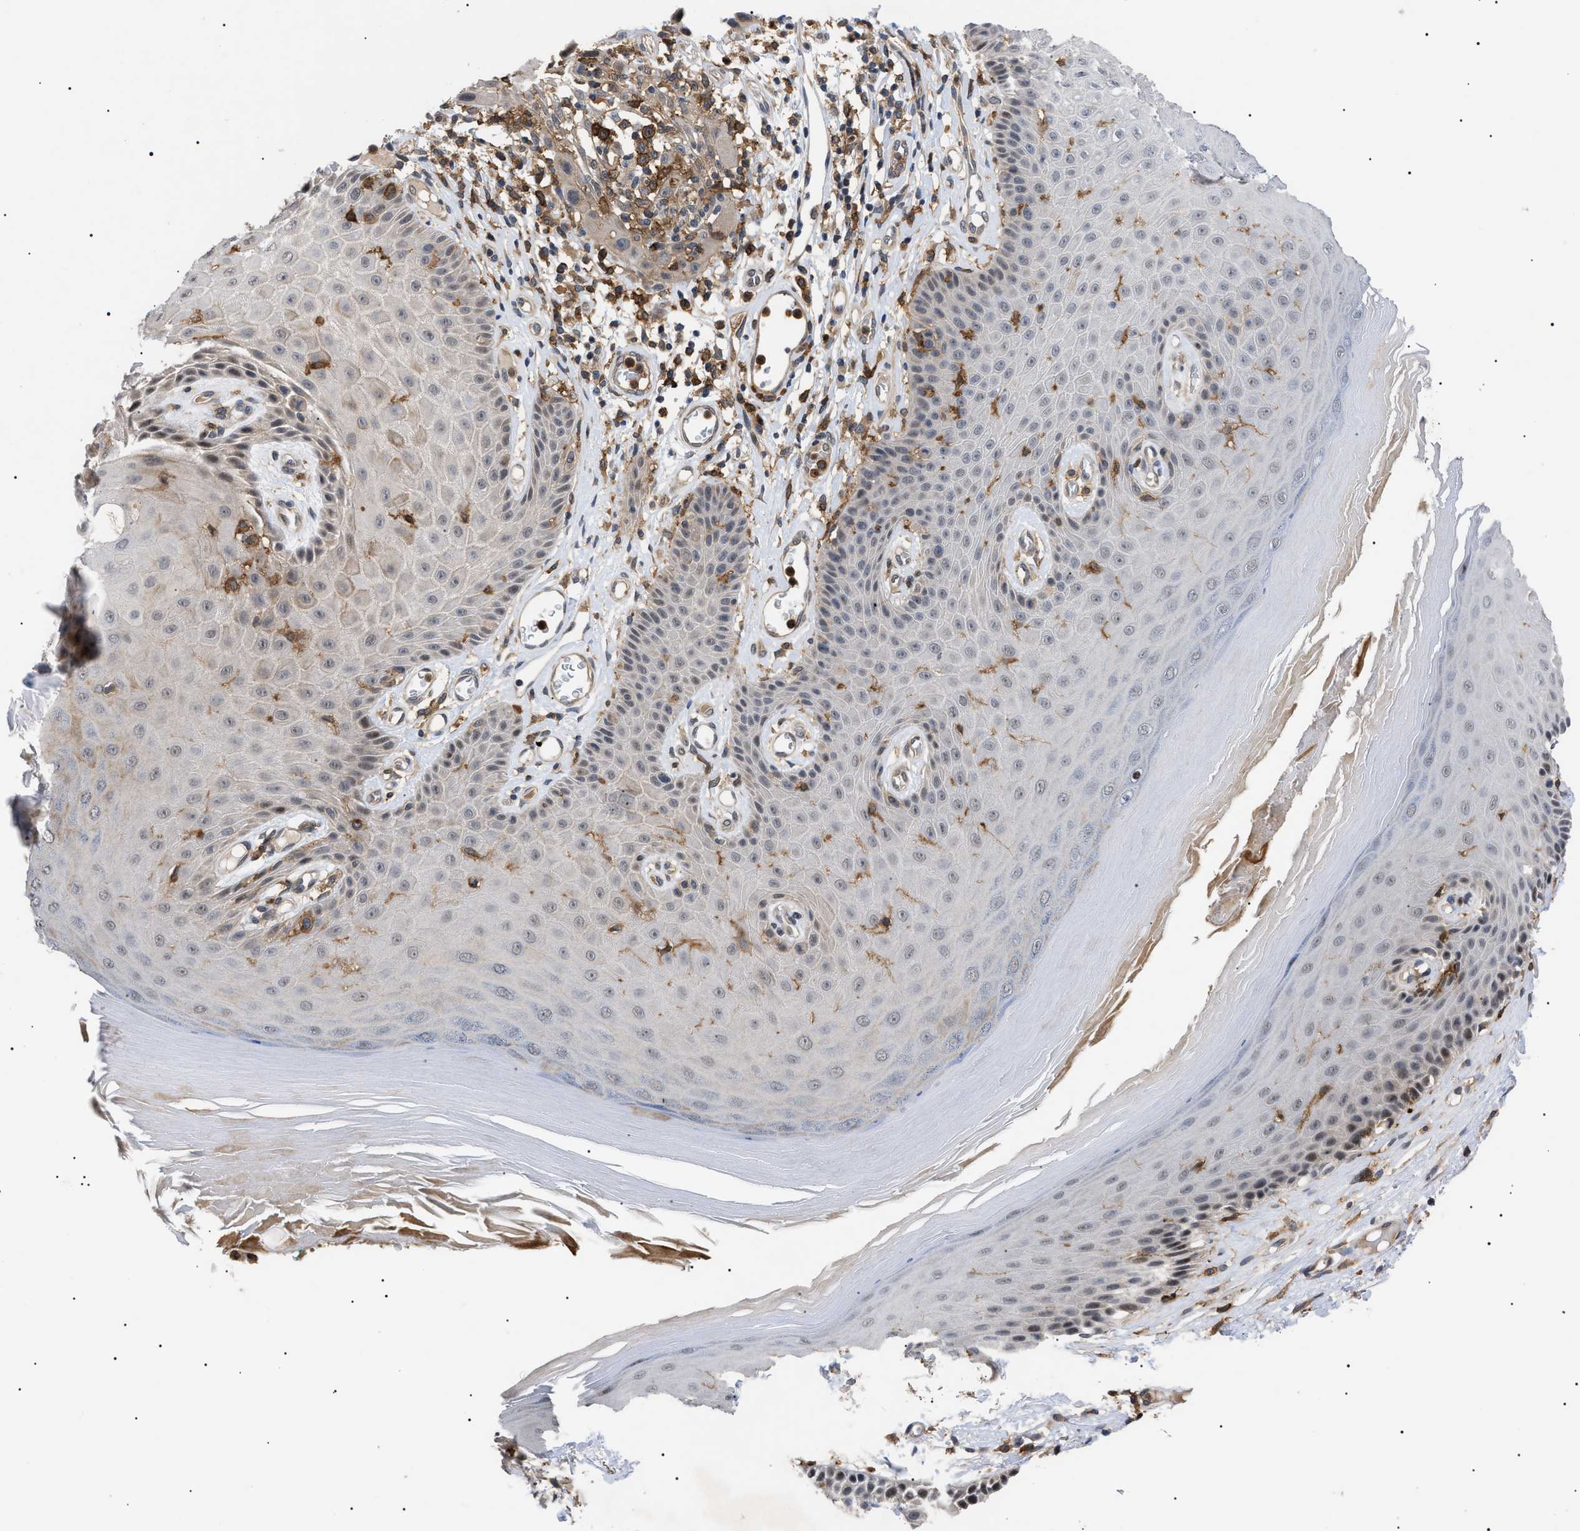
{"staining": {"intensity": "weak", "quantity": "<25%", "location": "cytoplasmic/membranous"}, "tissue": "skin", "cell_type": "Epidermal cells", "image_type": "normal", "snomed": [{"axis": "morphology", "description": "Normal tissue, NOS"}, {"axis": "topography", "description": "Vulva"}], "caption": "The immunohistochemistry (IHC) histopathology image has no significant expression in epidermal cells of skin.", "gene": "CD300A", "patient": {"sex": "female", "age": 73}}